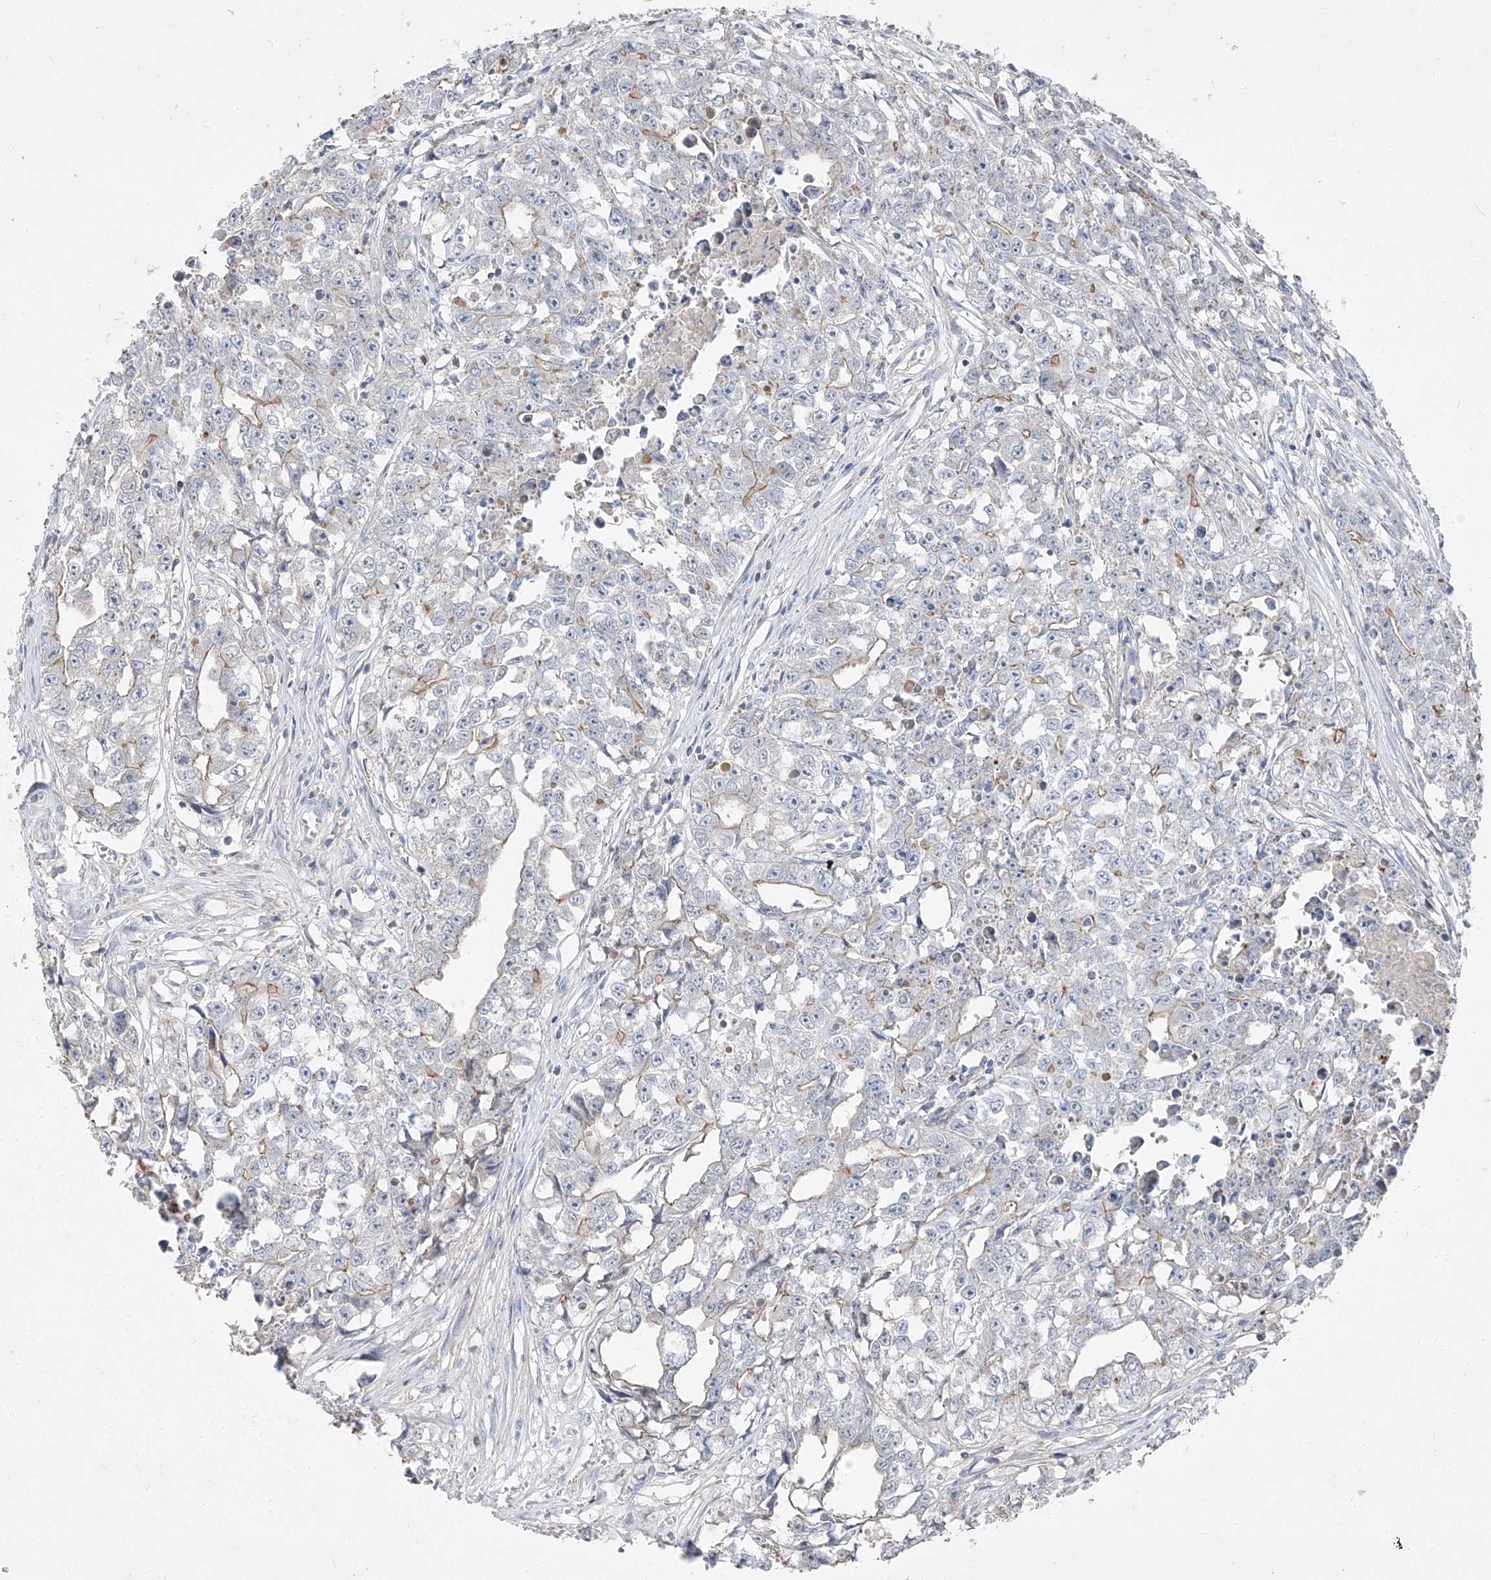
{"staining": {"intensity": "negative", "quantity": "none", "location": "none"}, "tissue": "testis cancer", "cell_type": "Tumor cells", "image_type": "cancer", "snomed": [{"axis": "morphology", "description": "Seminoma, NOS"}, {"axis": "morphology", "description": "Carcinoma, Embryonal, NOS"}, {"axis": "topography", "description": "Testis"}], "caption": "Protein analysis of testis cancer shows no significant expression in tumor cells.", "gene": "UFD1", "patient": {"sex": "male", "age": 43}}